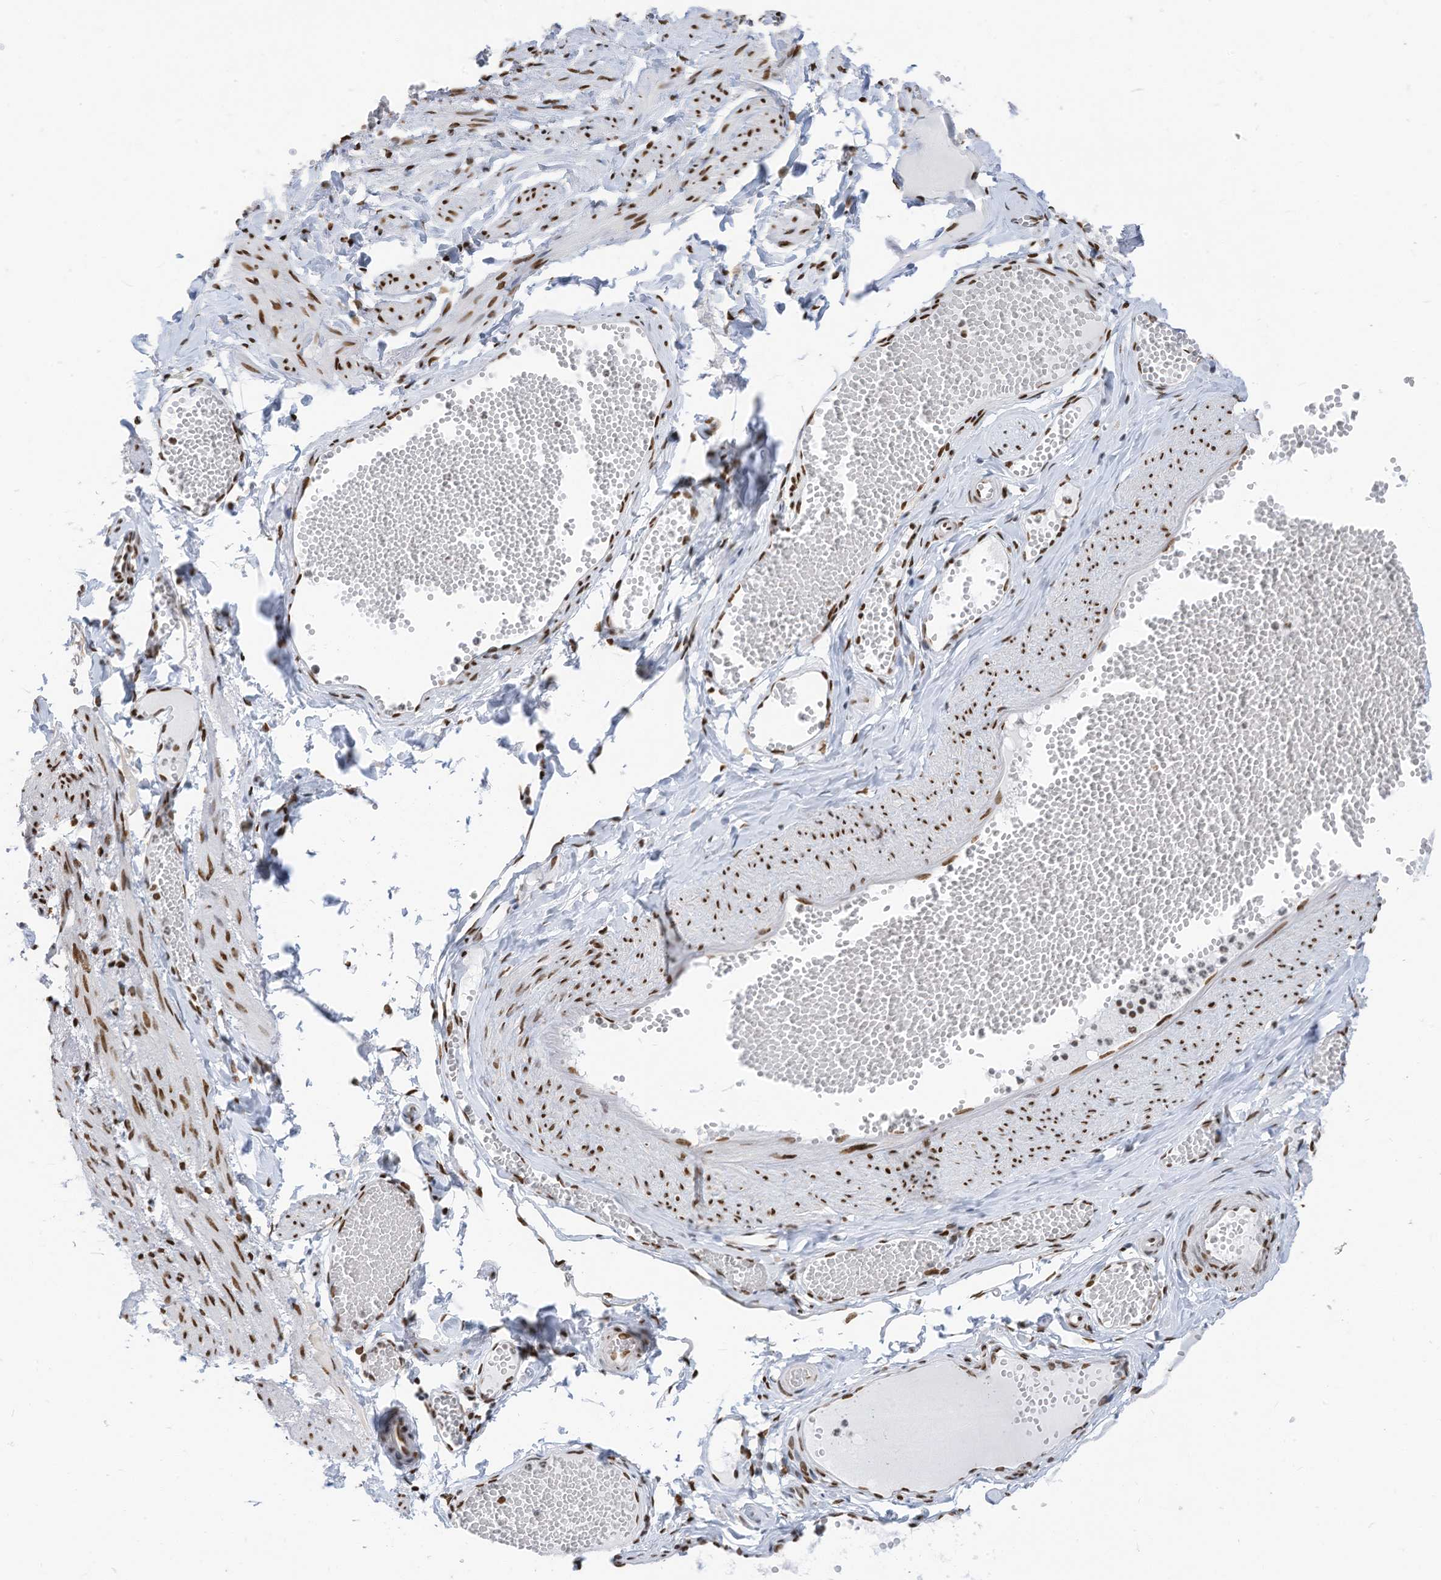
{"staining": {"intensity": "strong", "quantity": ">75%", "location": "nuclear"}, "tissue": "adipose tissue", "cell_type": "Adipocytes", "image_type": "normal", "snomed": [{"axis": "morphology", "description": "Normal tissue, NOS"}, {"axis": "topography", "description": "Smooth muscle"}, {"axis": "topography", "description": "Peripheral nerve tissue"}], "caption": "Adipose tissue stained with DAB (3,3'-diaminobenzidine) immunohistochemistry (IHC) exhibits high levels of strong nuclear staining in about >75% of adipocytes.", "gene": "KHSRP", "patient": {"sex": "female", "age": 39}}